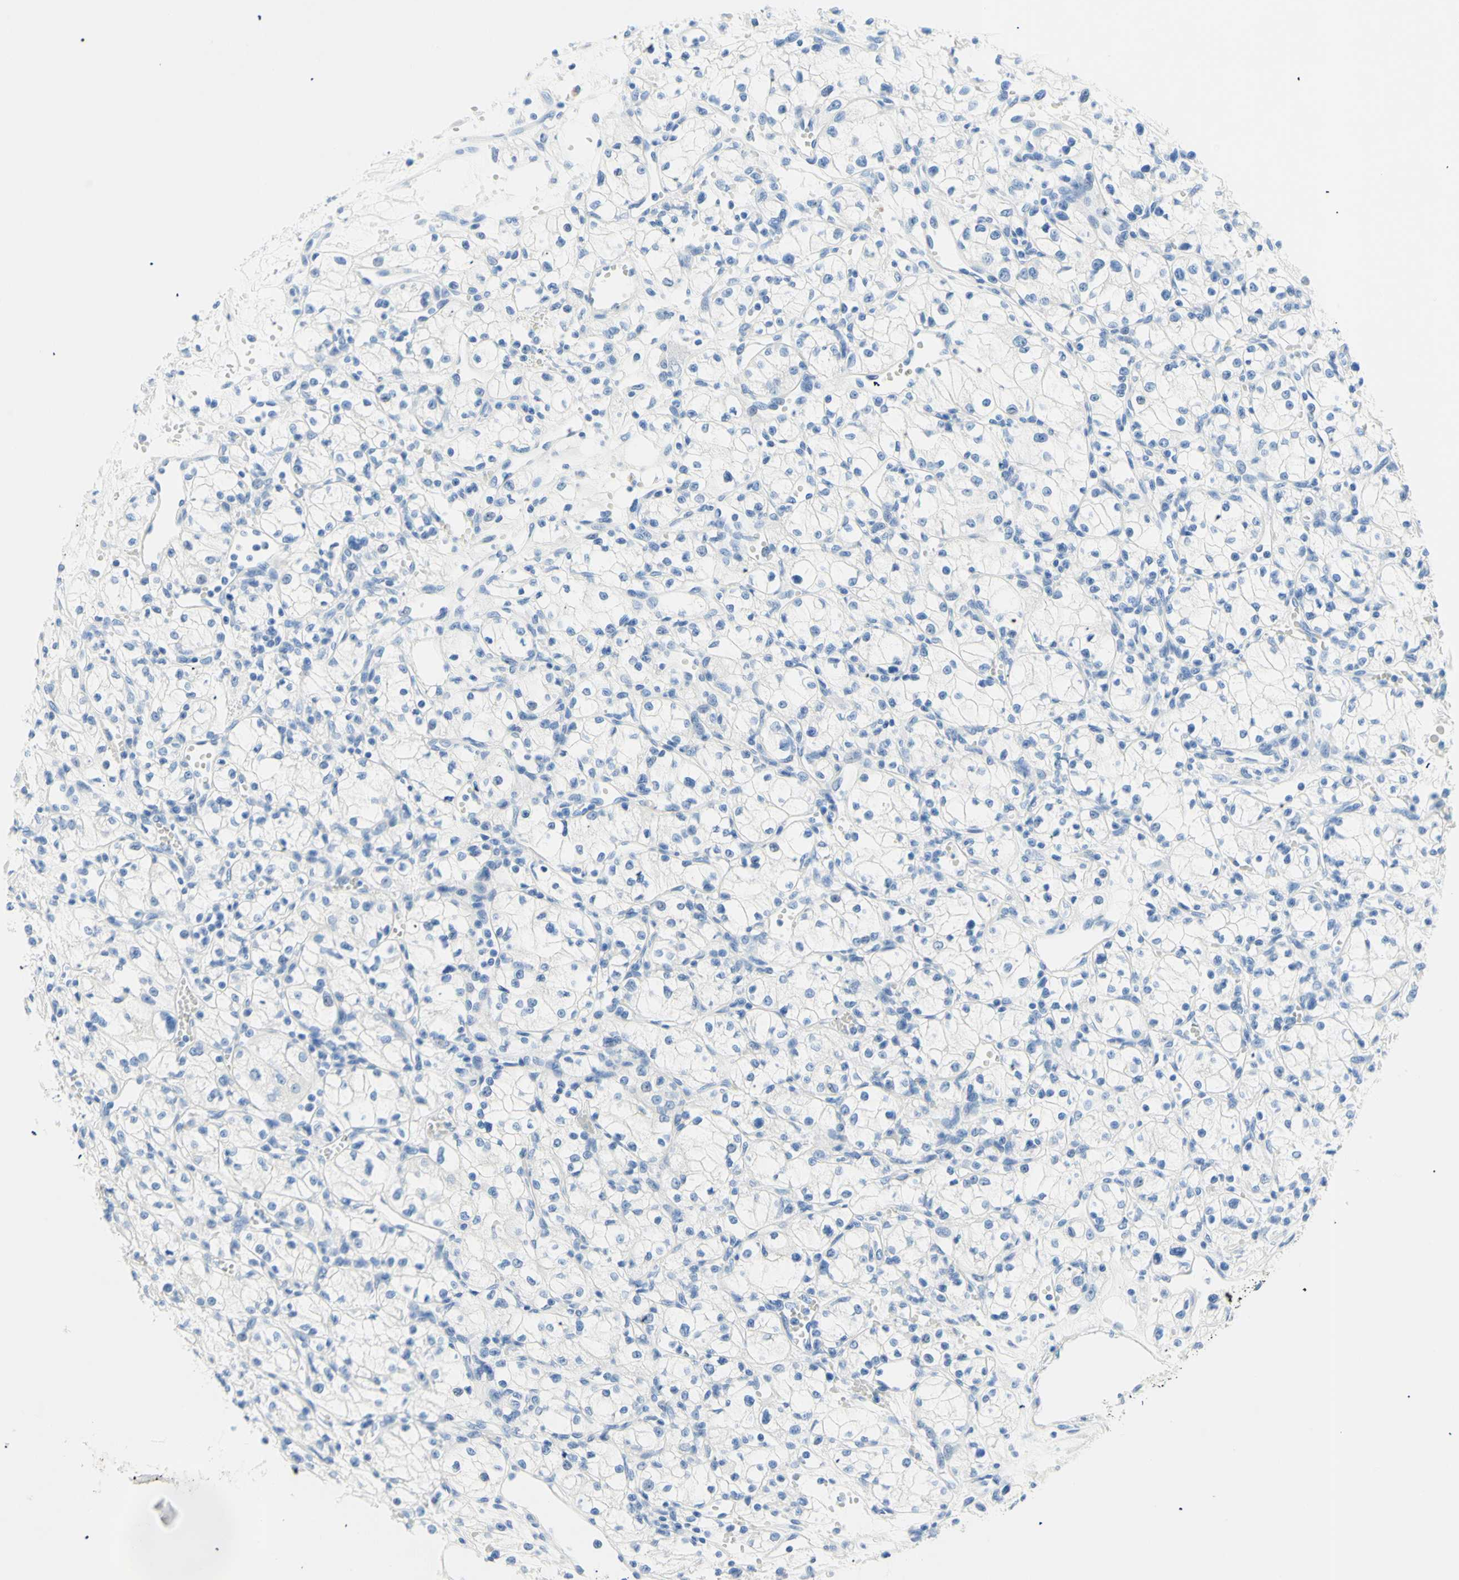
{"staining": {"intensity": "negative", "quantity": "none", "location": "none"}, "tissue": "renal cancer", "cell_type": "Tumor cells", "image_type": "cancer", "snomed": [{"axis": "morphology", "description": "Normal tissue, NOS"}, {"axis": "morphology", "description": "Adenocarcinoma, NOS"}, {"axis": "topography", "description": "Kidney"}], "caption": "Tumor cells are negative for brown protein staining in renal cancer.", "gene": "MYH2", "patient": {"sex": "male", "age": 59}}